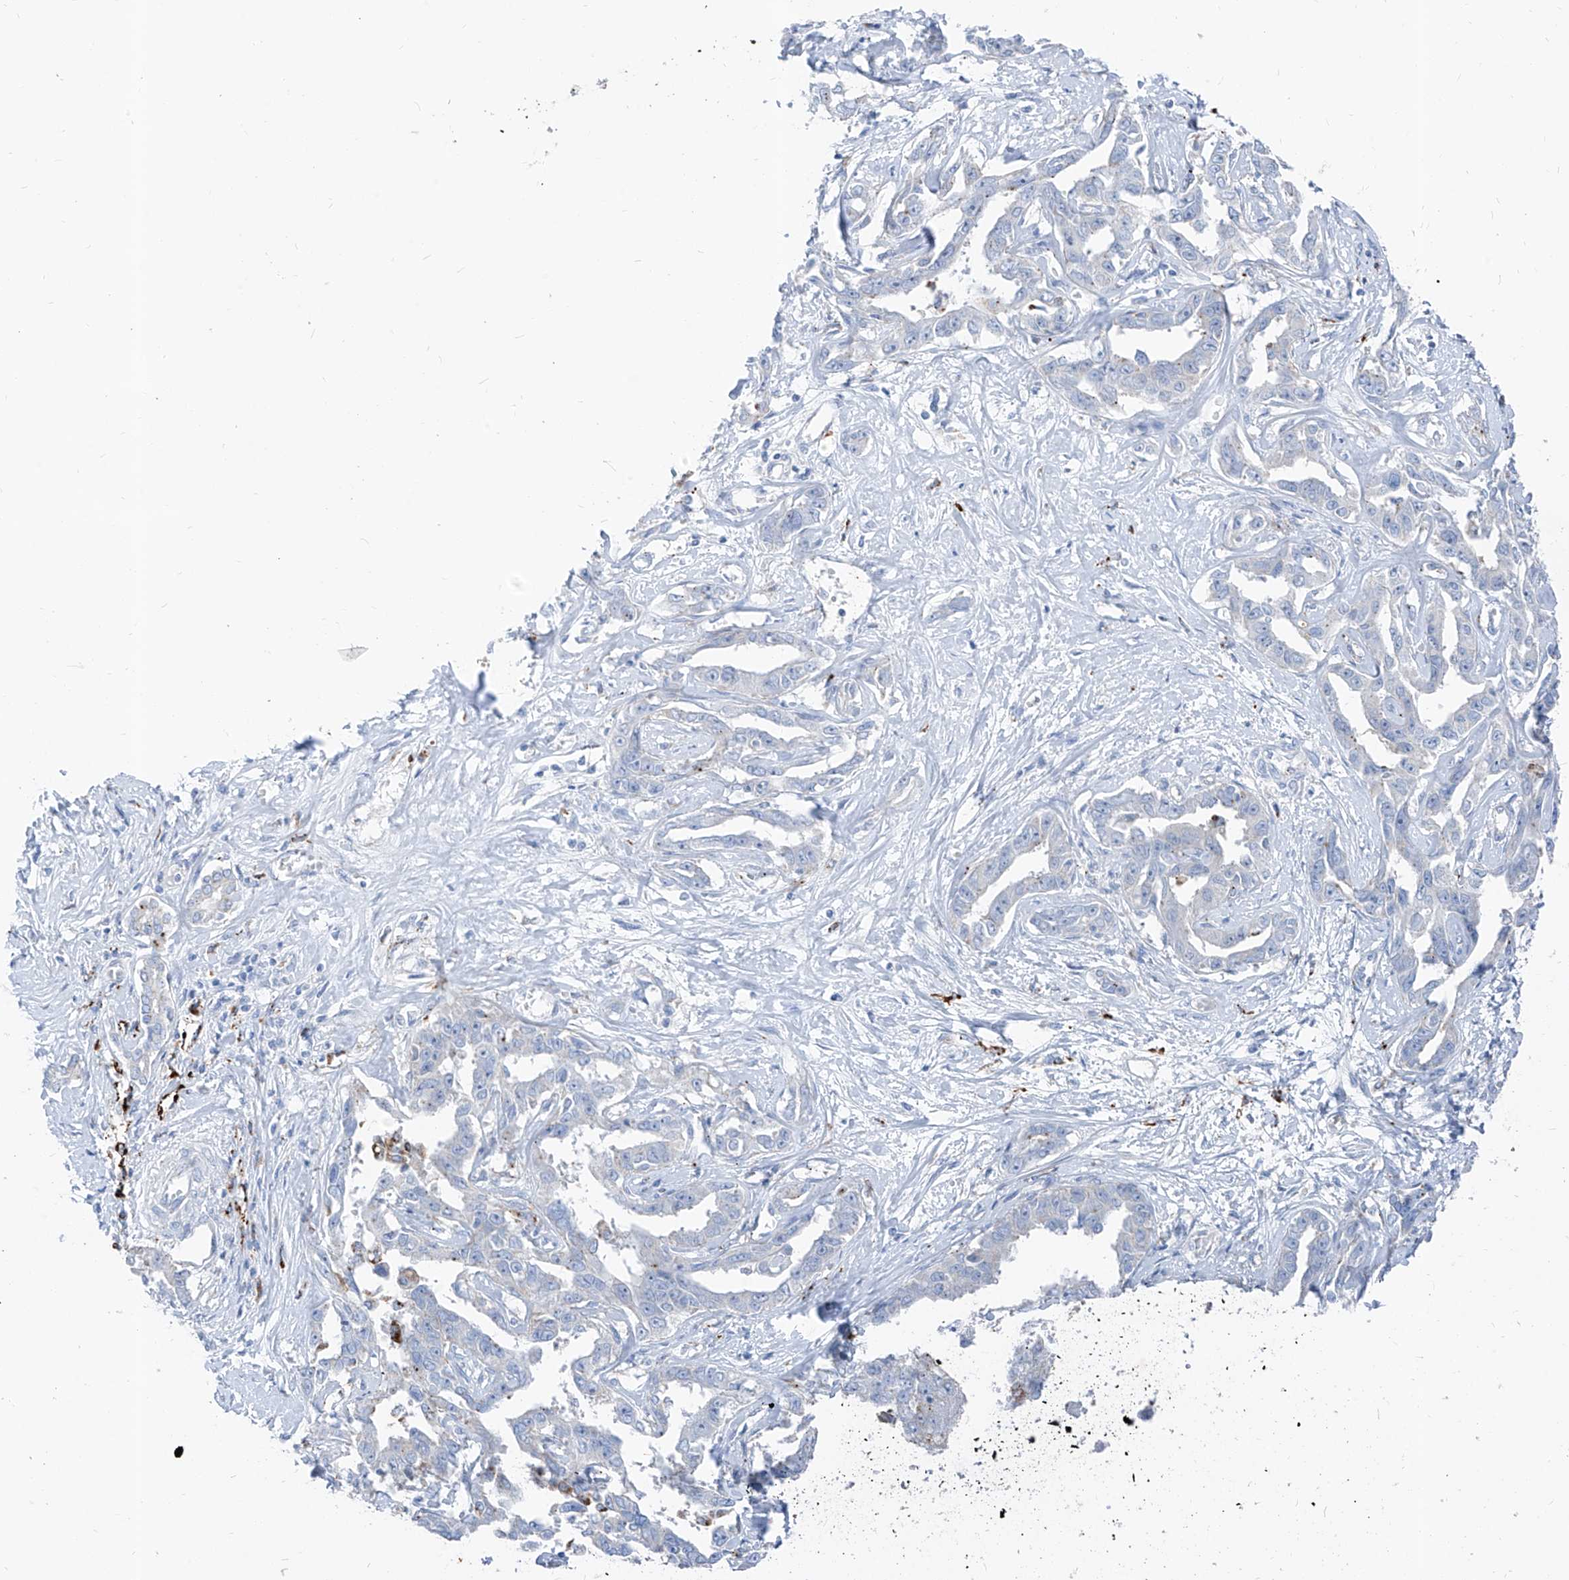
{"staining": {"intensity": "negative", "quantity": "none", "location": "none"}, "tissue": "liver cancer", "cell_type": "Tumor cells", "image_type": "cancer", "snomed": [{"axis": "morphology", "description": "Cholangiocarcinoma"}, {"axis": "topography", "description": "Liver"}], "caption": "This micrograph is of liver cholangiocarcinoma stained with immunohistochemistry to label a protein in brown with the nuclei are counter-stained blue. There is no staining in tumor cells.", "gene": "GPR137C", "patient": {"sex": "male", "age": 59}}